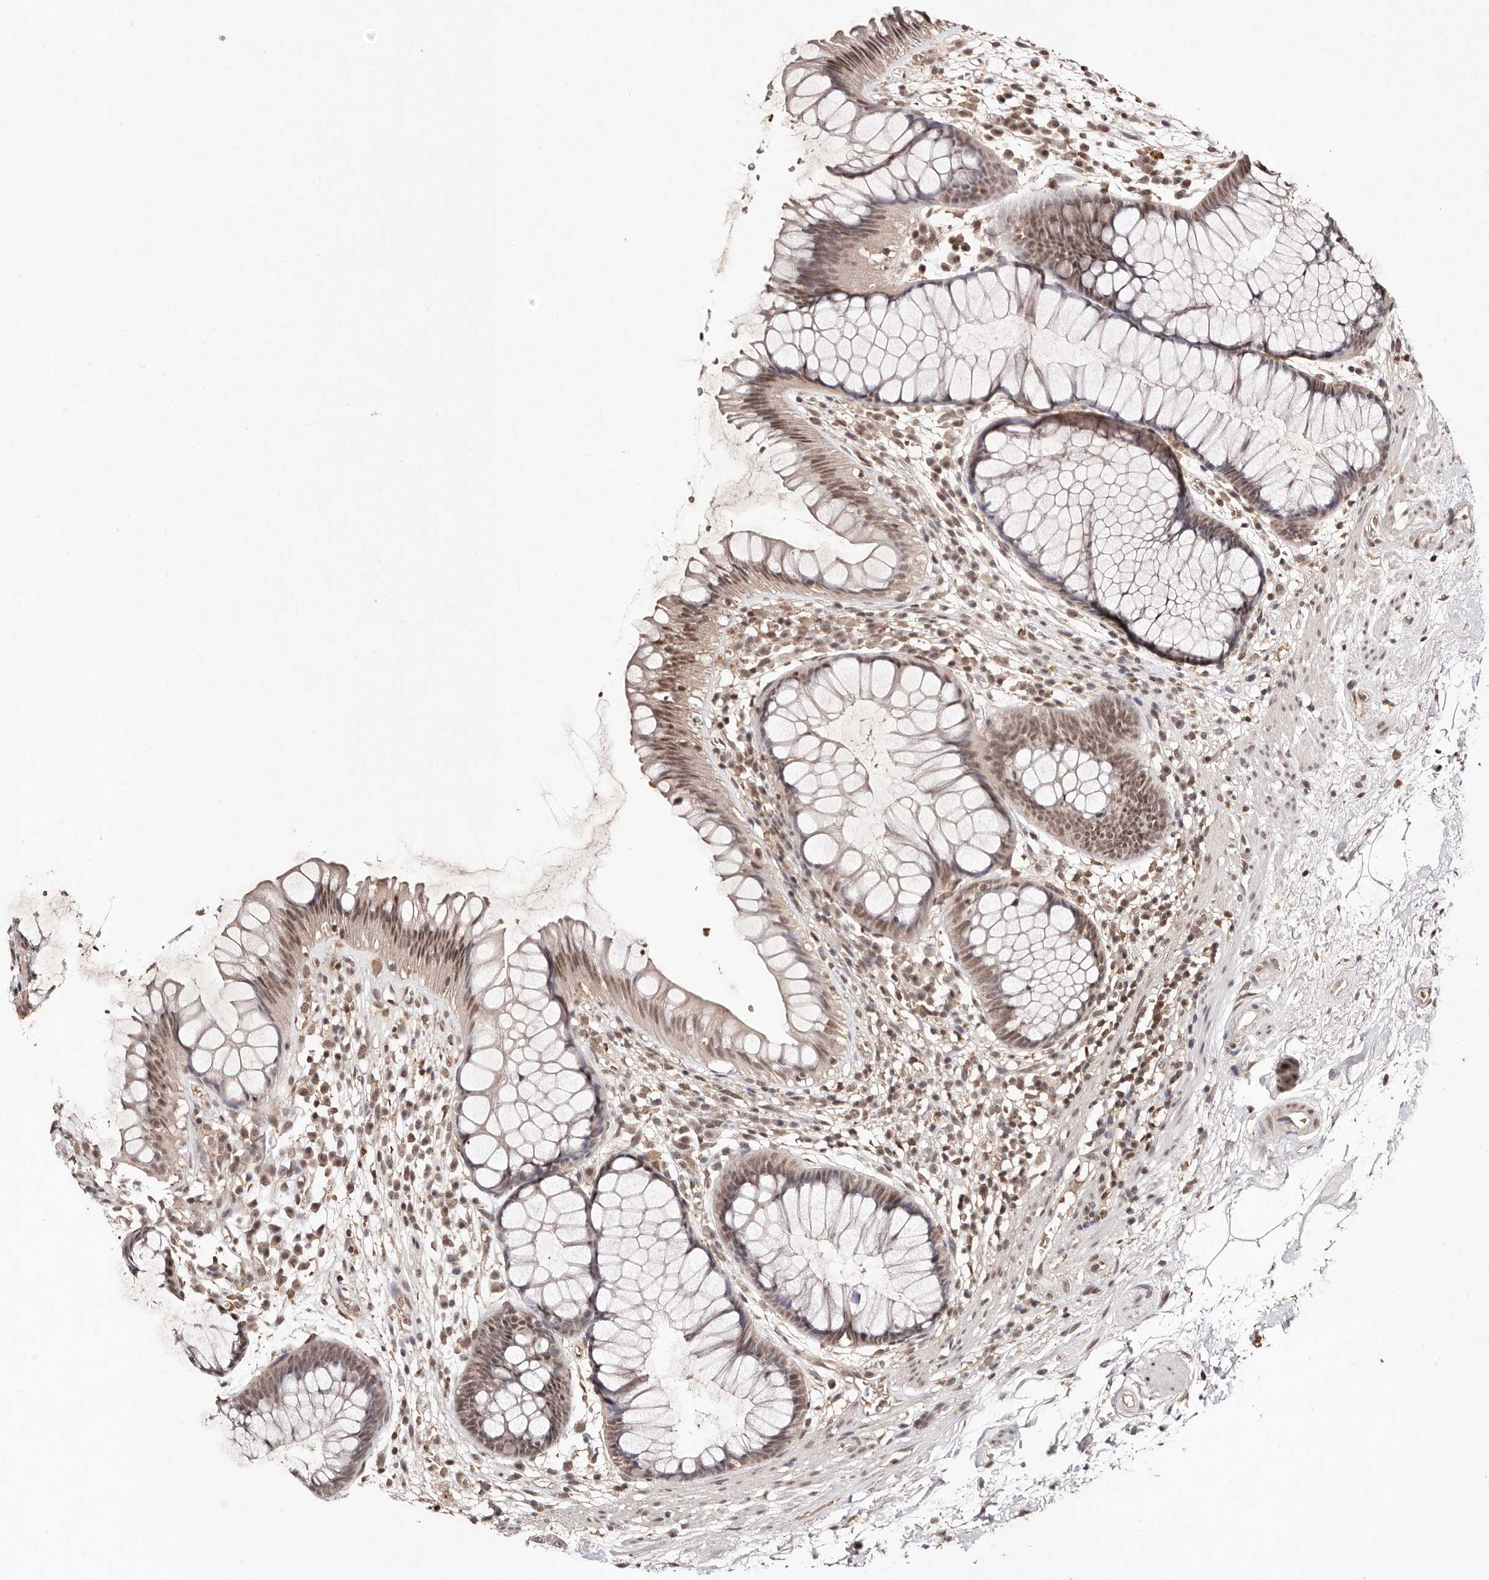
{"staining": {"intensity": "moderate", "quantity": ">75%", "location": "nuclear"}, "tissue": "rectum", "cell_type": "Glandular cells", "image_type": "normal", "snomed": [{"axis": "morphology", "description": "Normal tissue, NOS"}, {"axis": "topography", "description": "Rectum"}], "caption": "High-magnification brightfield microscopy of unremarkable rectum stained with DAB (brown) and counterstained with hematoxylin (blue). glandular cells exhibit moderate nuclear staining is identified in approximately>75% of cells. Using DAB (3,3'-diaminobenzidine) (brown) and hematoxylin (blue) stains, captured at high magnification using brightfield microscopy.", "gene": "BICRAL", "patient": {"sex": "male", "age": 51}}